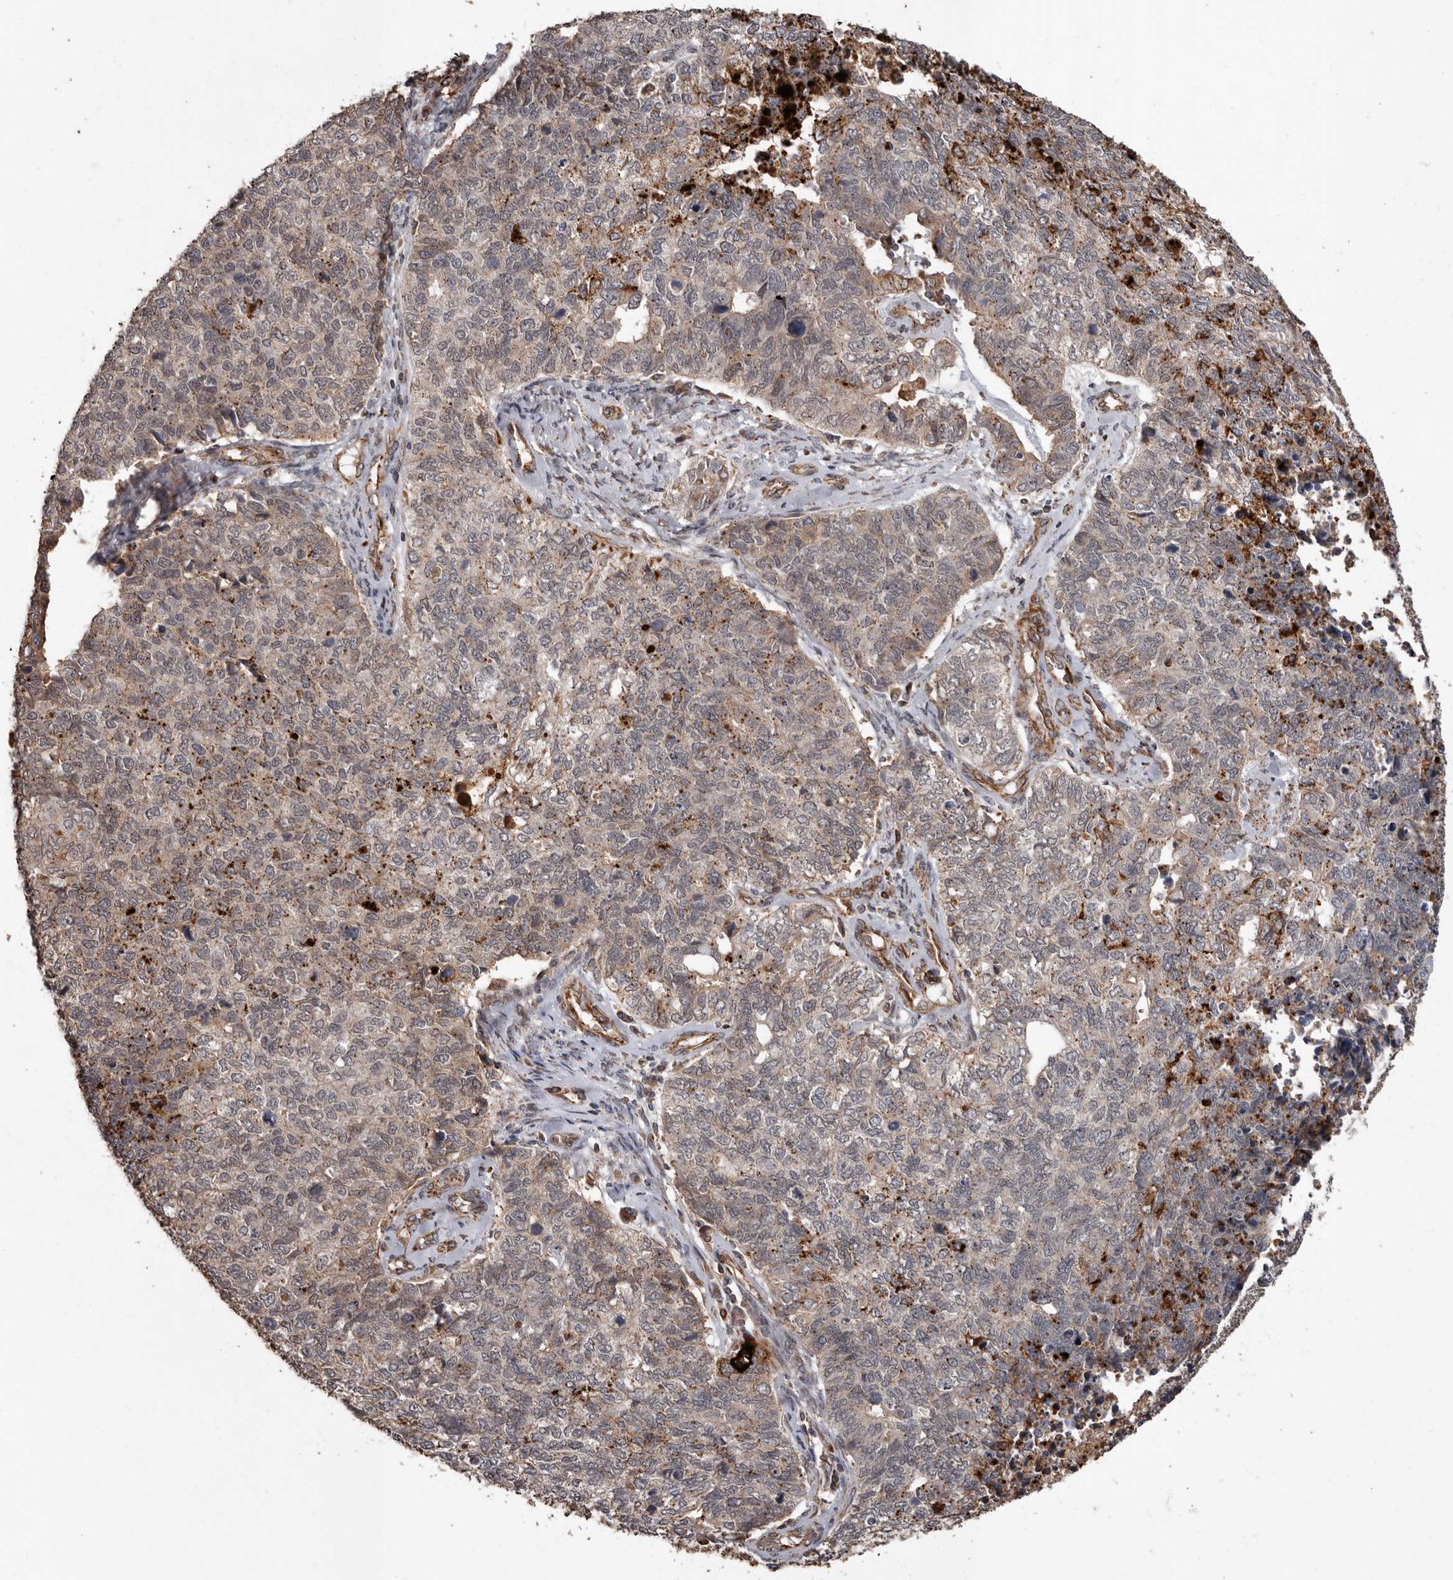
{"staining": {"intensity": "weak", "quantity": "<25%", "location": "cytoplasmic/membranous"}, "tissue": "cervical cancer", "cell_type": "Tumor cells", "image_type": "cancer", "snomed": [{"axis": "morphology", "description": "Squamous cell carcinoma, NOS"}, {"axis": "topography", "description": "Cervix"}], "caption": "An IHC micrograph of cervical cancer is shown. There is no staining in tumor cells of cervical cancer.", "gene": "BRAT1", "patient": {"sex": "female", "age": 63}}